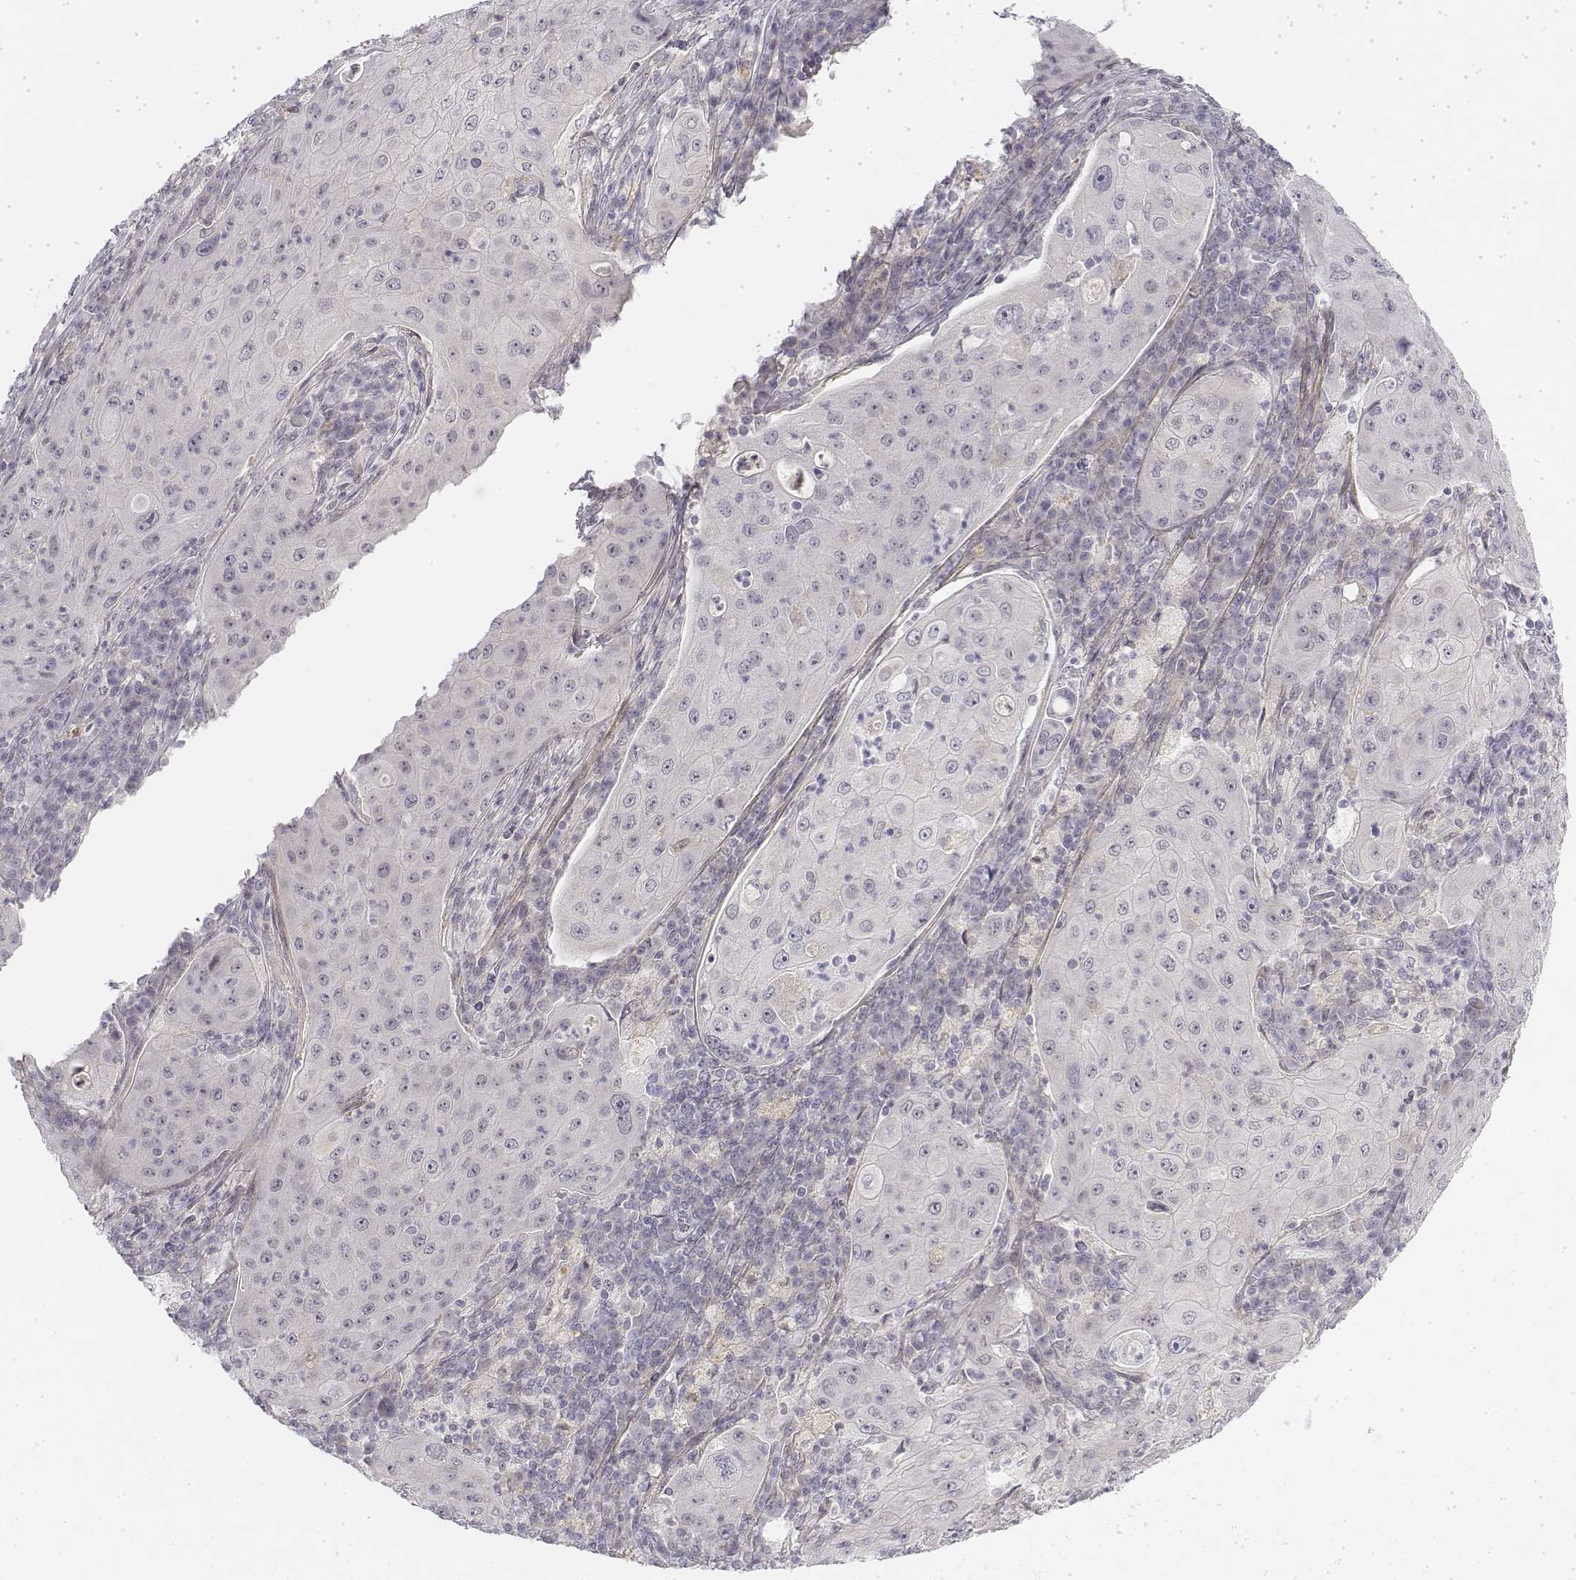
{"staining": {"intensity": "negative", "quantity": "none", "location": "none"}, "tissue": "lung cancer", "cell_type": "Tumor cells", "image_type": "cancer", "snomed": [{"axis": "morphology", "description": "Squamous cell carcinoma, NOS"}, {"axis": "topography", "description": "Lung"}], "caption": "Tumor cells show no significant protein positivity in lung cancer (squamous cell carcinoma).", "gene": "KRT84", "patient": {"sex": "female", "age": 59}}